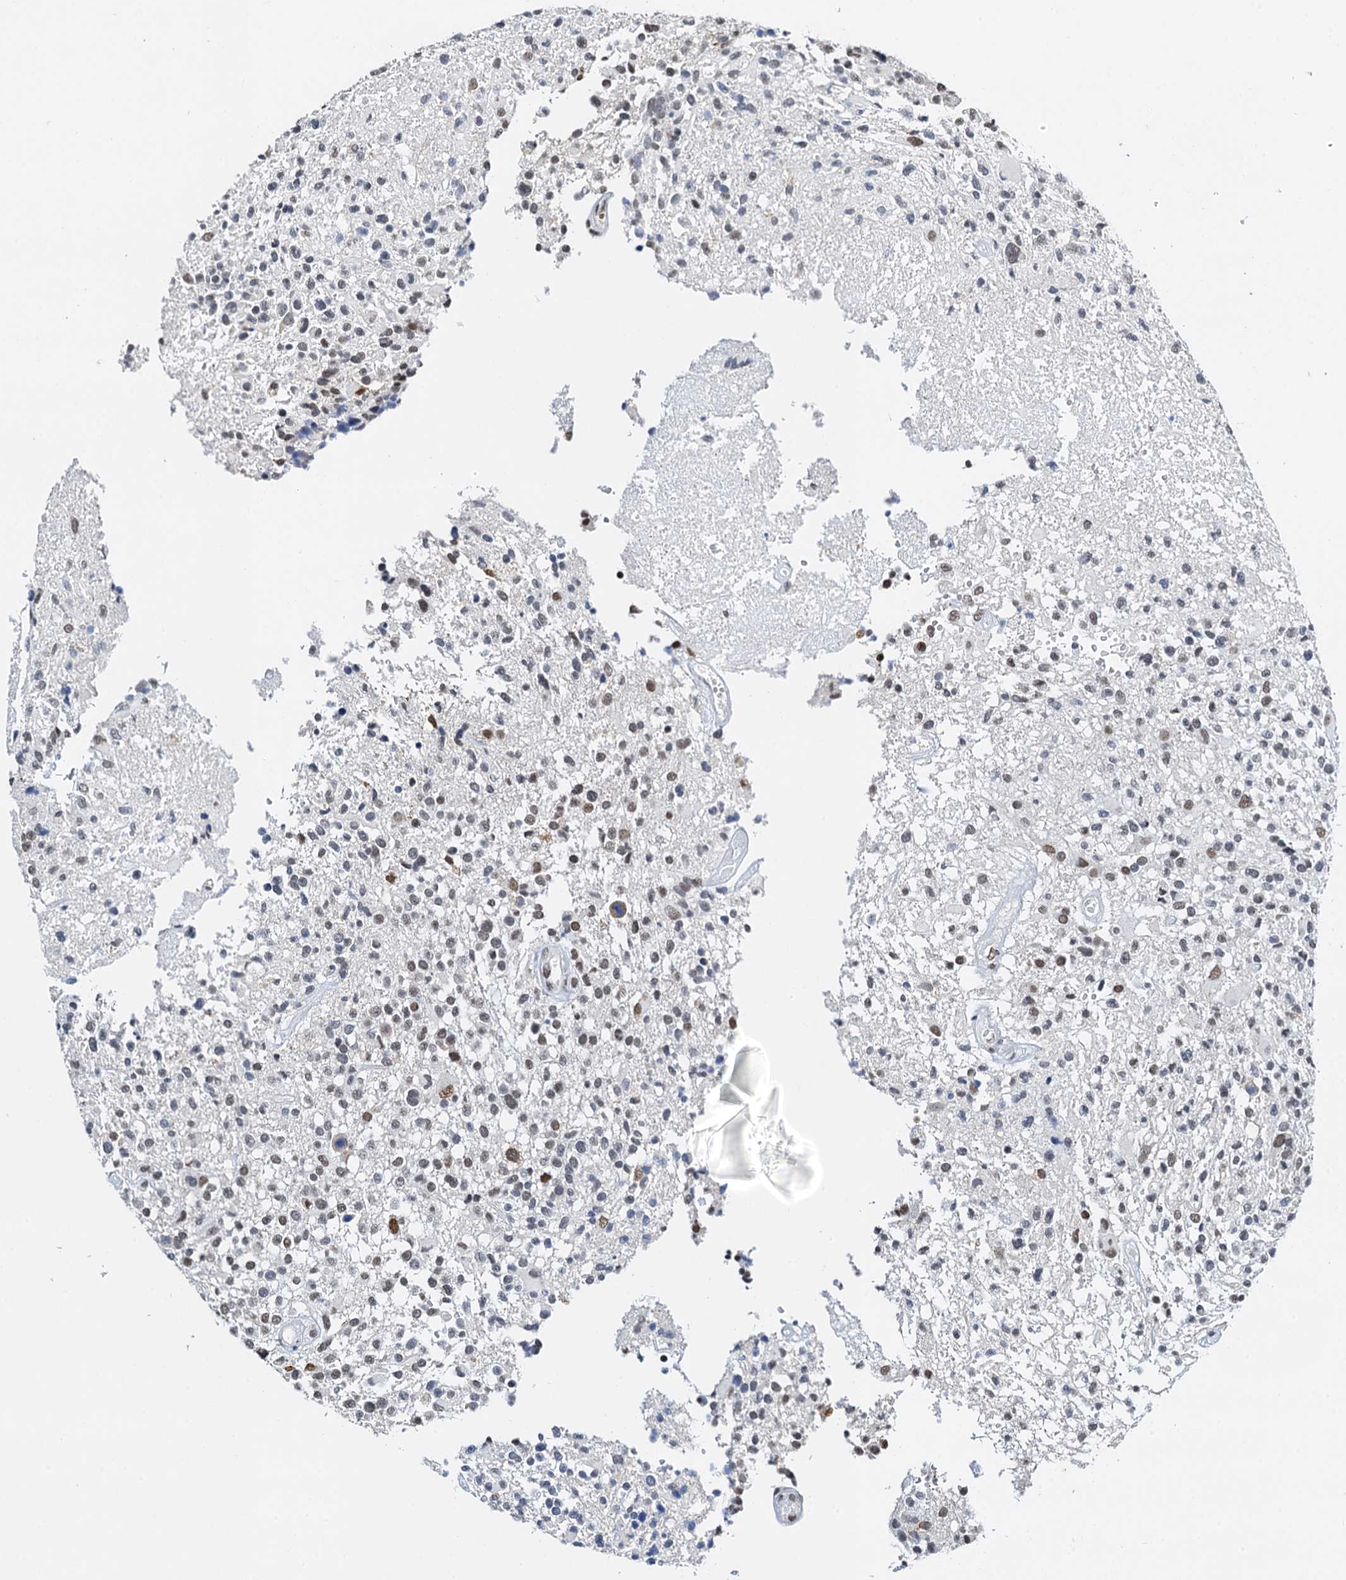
{"staining": {"intensity": "weak", "quantity": "<25%", "location": "nuclear"}, "tissue": "glioma", "cell_type": "Tumor cells", "image_type": "cancer", "snomed": [{"axis": "morphology", "description": "Glioma, malignant, High grade"}, {"axis": "morphology", "description": "Glioblastoma, NOS"}, {"axis": "topography", "description": "Brain"}], "caption": "Photomicrograph shows no protein positivity in tumor cells of malignant glioma (high-grade) tissue. (Stains: DAB IHC with hematoxylin counter stain, Microscopy: brightfield microscopy at high magnification).", "gene": "SLTM", "patient": {"sex": "male", "age": 60}}